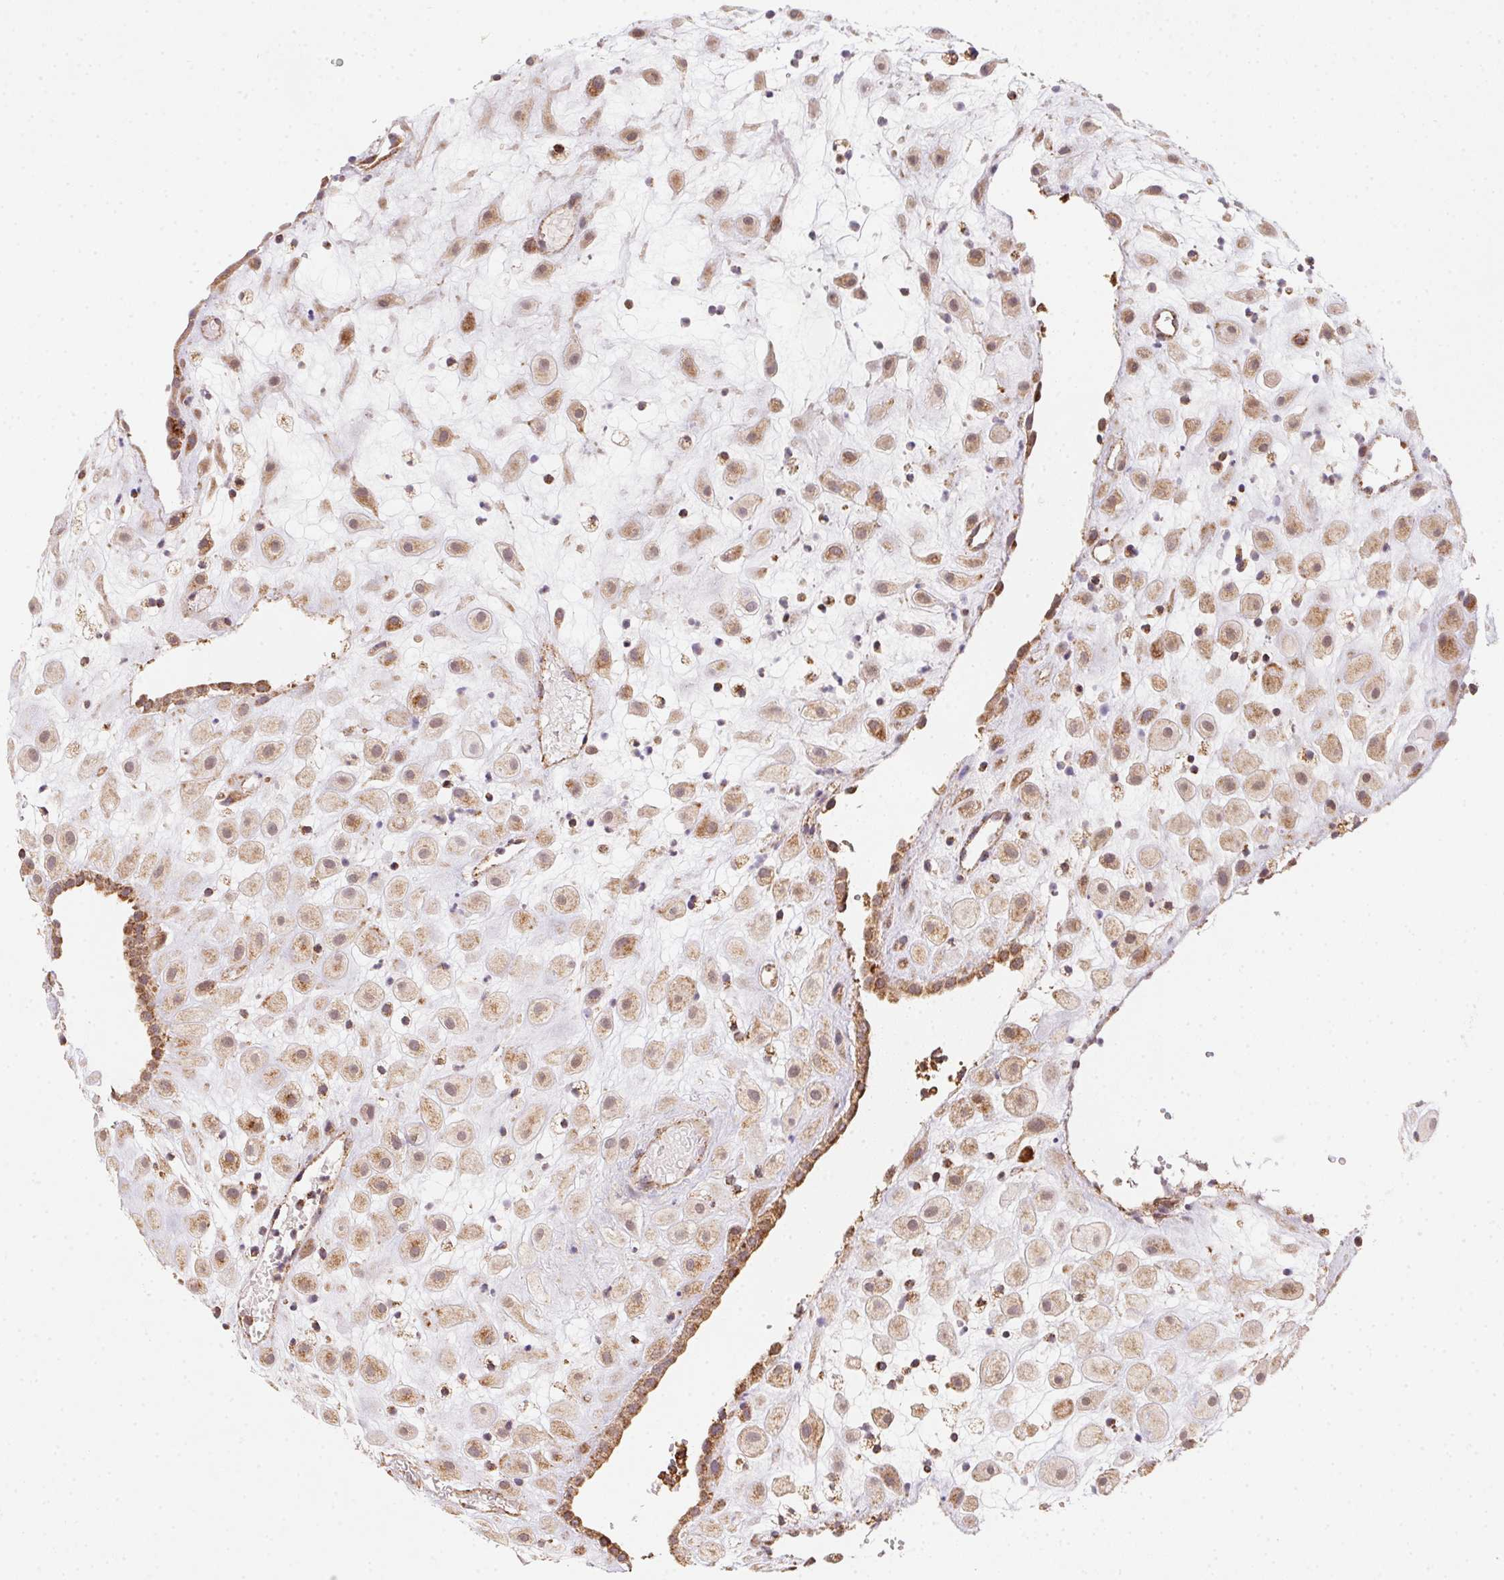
{"staining": {"intensity": "weak", "quantity": ">75%", "location": "cytoplasmic/membranous"}, "tissue": "placenta", "cell_type": "Decidual cells", "image_type": "normal", "snomed": [{"axis": "morphology", "description": "Normal tissue, NOS"}, {"axis": "topography", "description": "Placenta"}], "caption": "IHC staining of unremarkable placenta, which displays low levels of weak cytoplasmic/membranous positivity in about >75% of decidual cells indicating weak cytoplasmic/membranous protein expression. The staining was performed using DAB (brown) for protein detection and nuclei were counterstained in hematoxylin (blue).", "gene": "NDUFS6", "patient": {"sex": "female", "age": 24}}